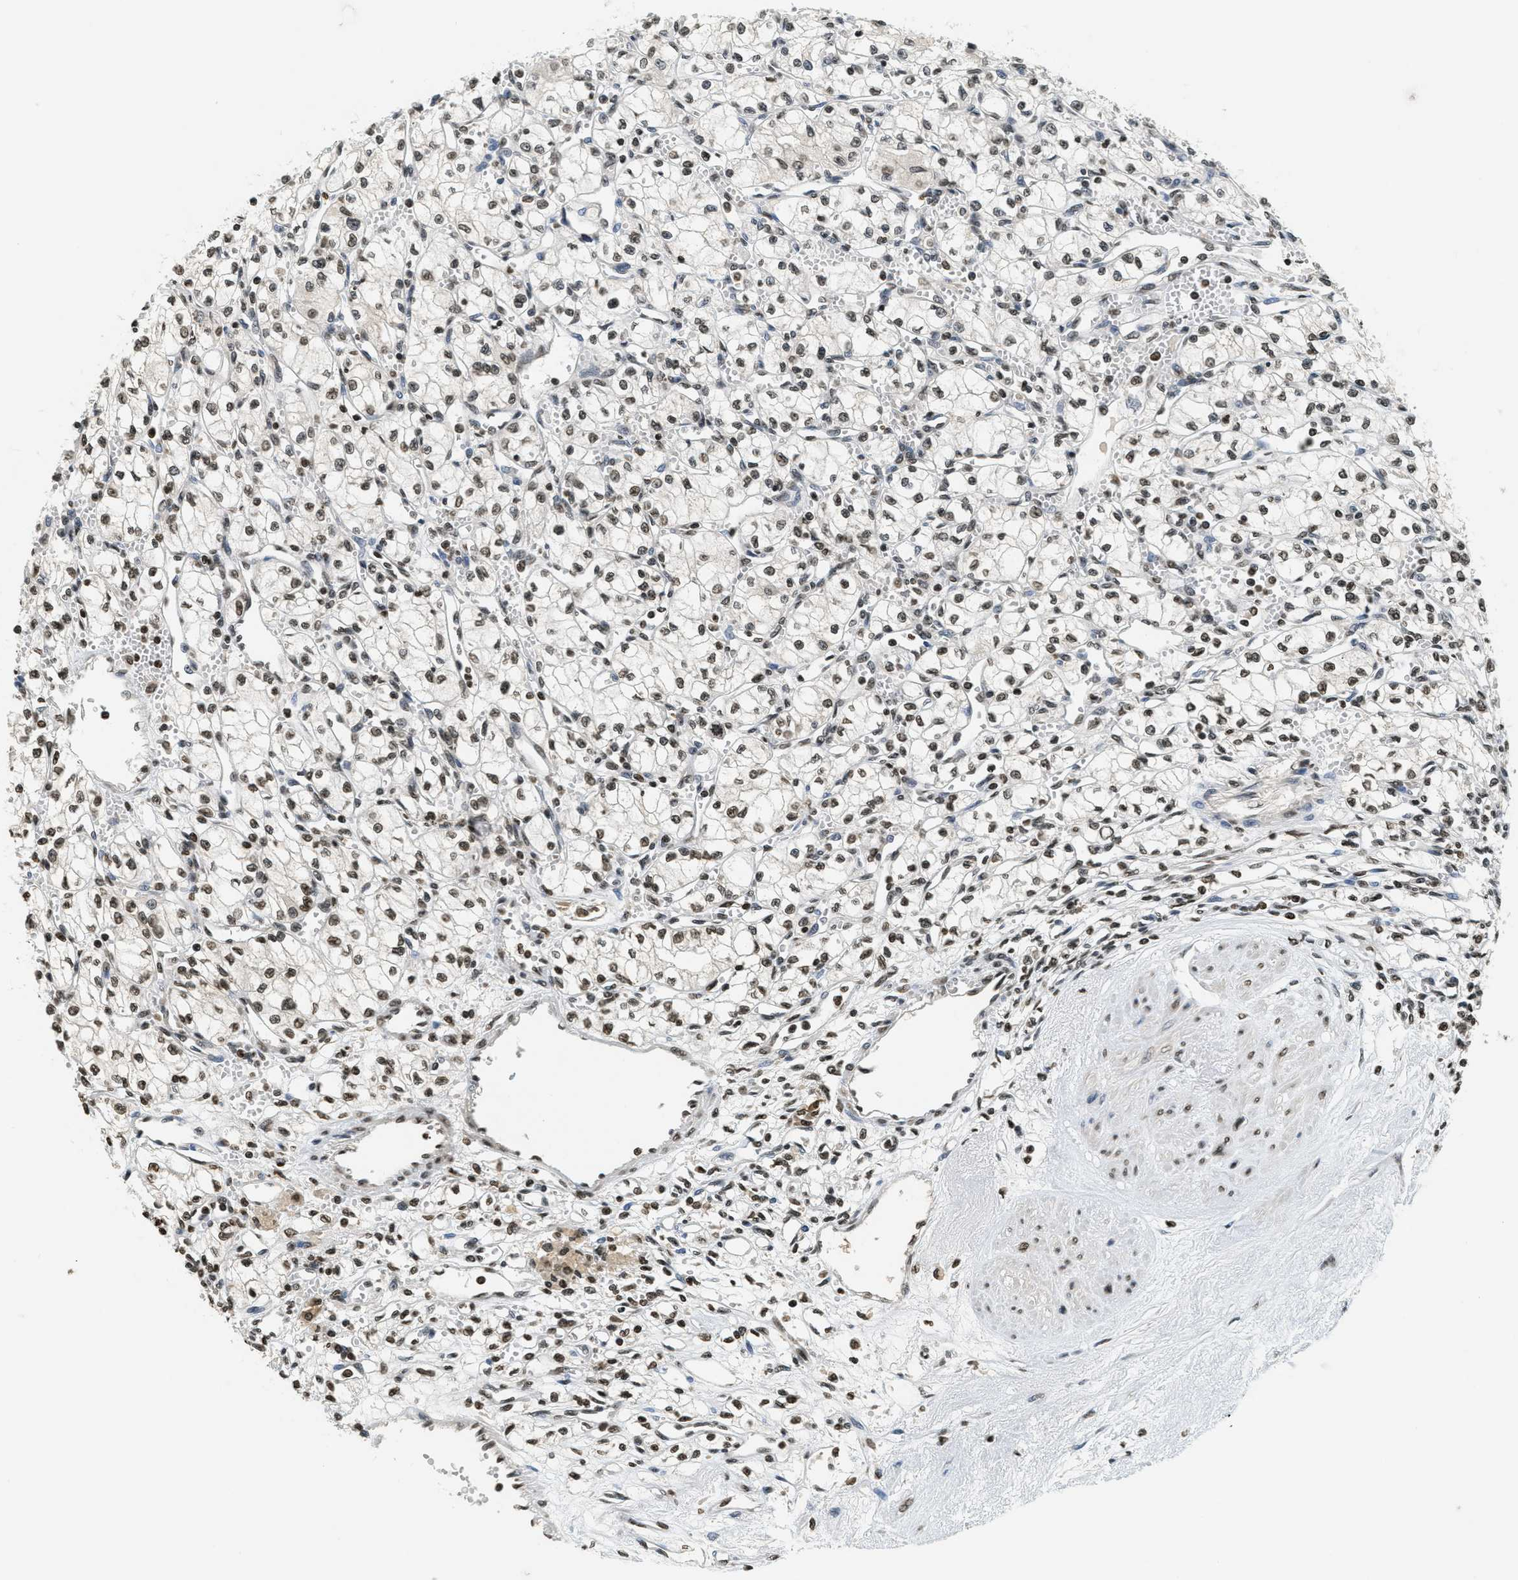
{"staining": {"intensity": "moderate", "quantity": ">75%", "location": "nuclear"}, "tissue": "renal cancer", "cell_type": "Tumor cells", "image_type": "cancer", "snomed": [{"axis": "morphology", "description": "Normal tissue, NOS"}, {"axis": "morphology", "description": "Adenocarcinoma, NOS"}, {"axis": "topography", "description": "Kidney"}], "caption": "Protein staining reveals moderate nuclear expression in approximately >75% of tumor cells in renal adenocarcinoma.", "gene": "LDB2", "patient": {"sex": "male", "age": 59}}